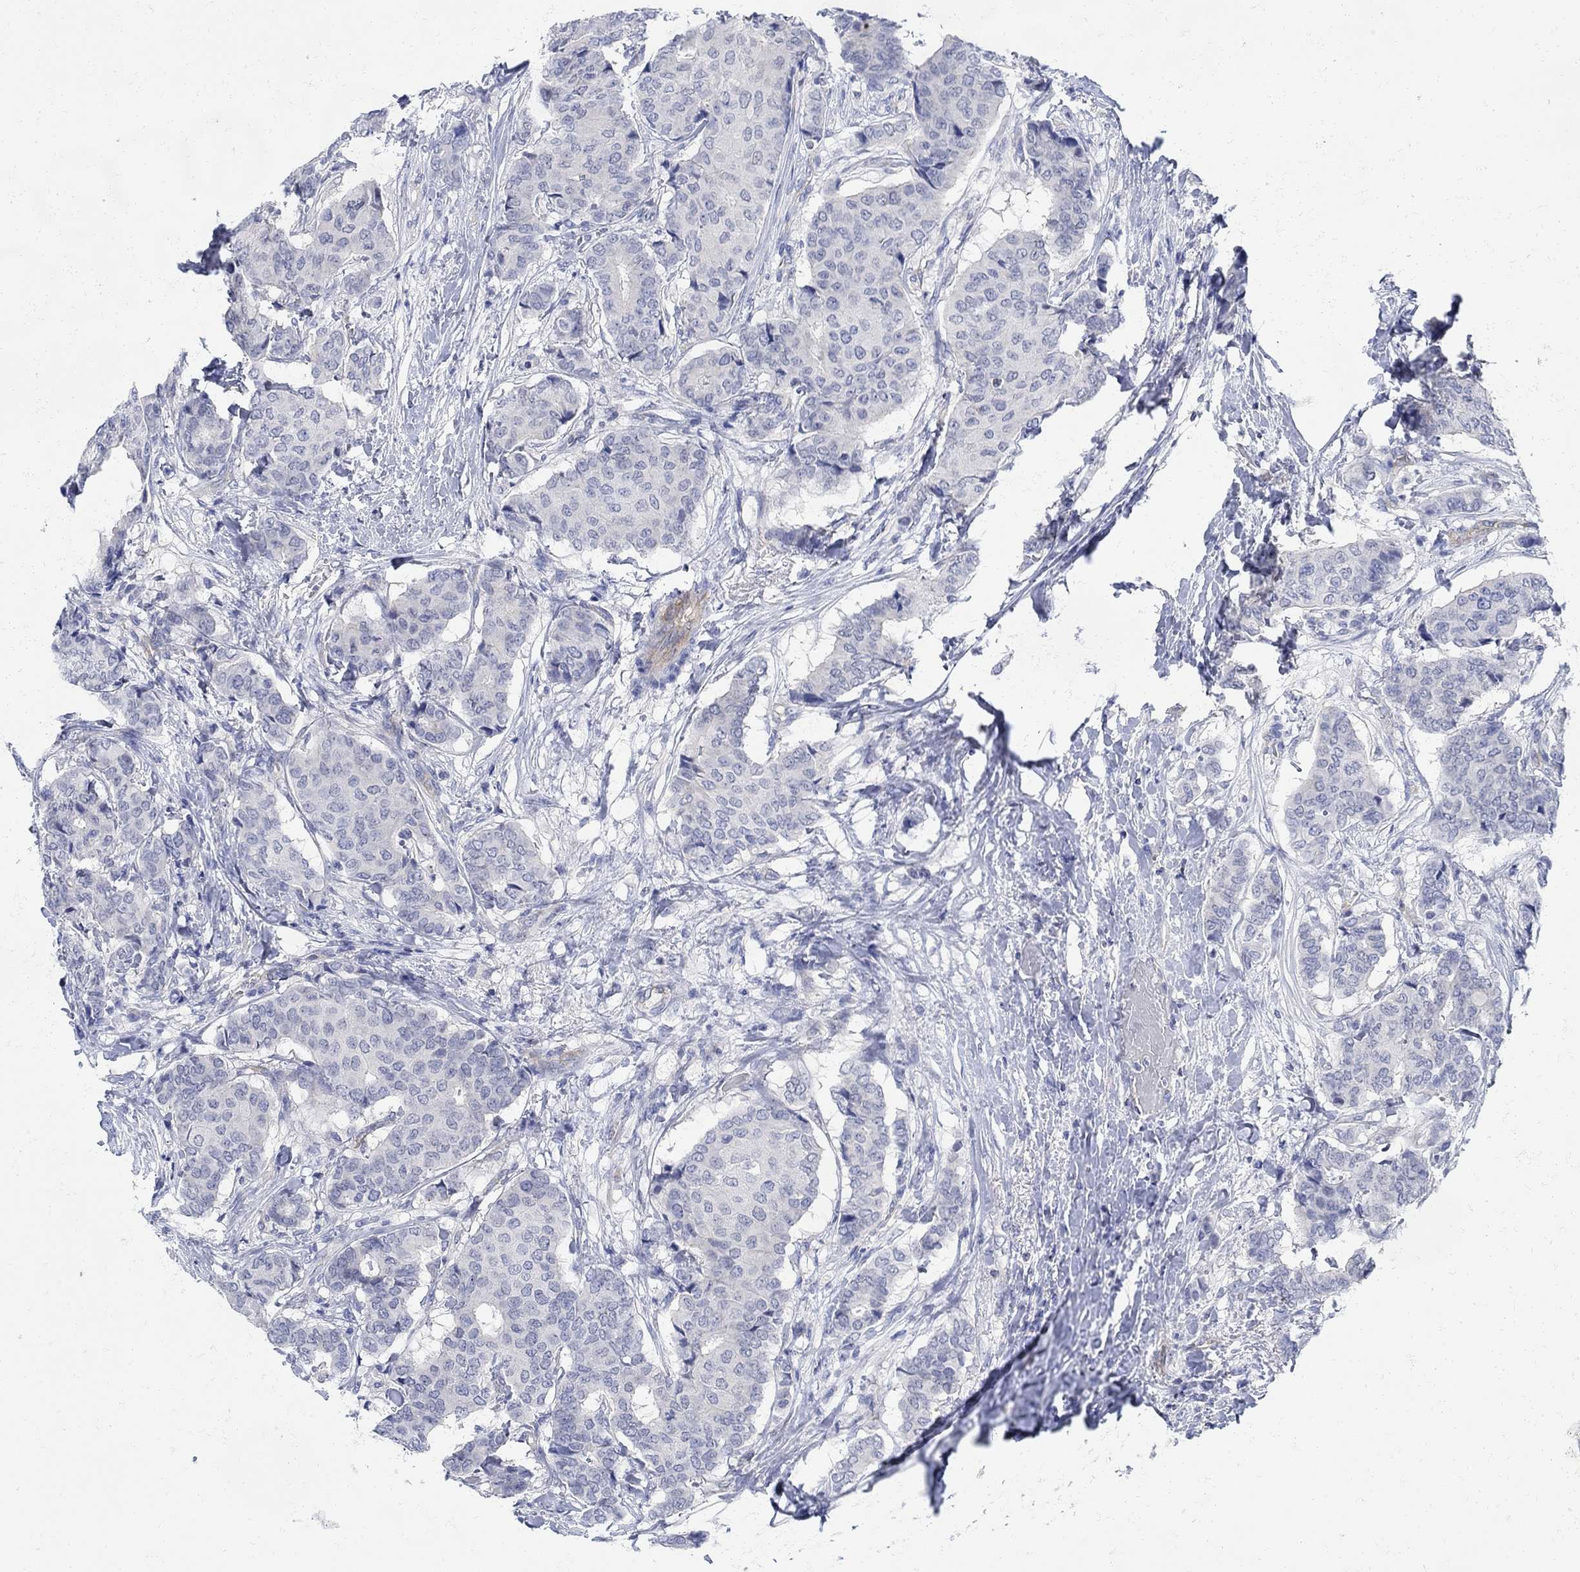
{"staining": {"intensity": "negative", "quantity": "none", "location": "none"}, "tissue": "breast cancer", "cell_type": "Tumor cells", "image_type": "cancer", "snomed": [{"axis": "morphology", "description": "Duct carcinoma"}, {"axis": "topography", "description": "Breast"}], "caption": "Tumor cells are negative for protein expression in human breast cancer (infiltrating ductal carcinoma).", "gene": "PHF21B", "patient": {"sex": "female", "age": 75}}